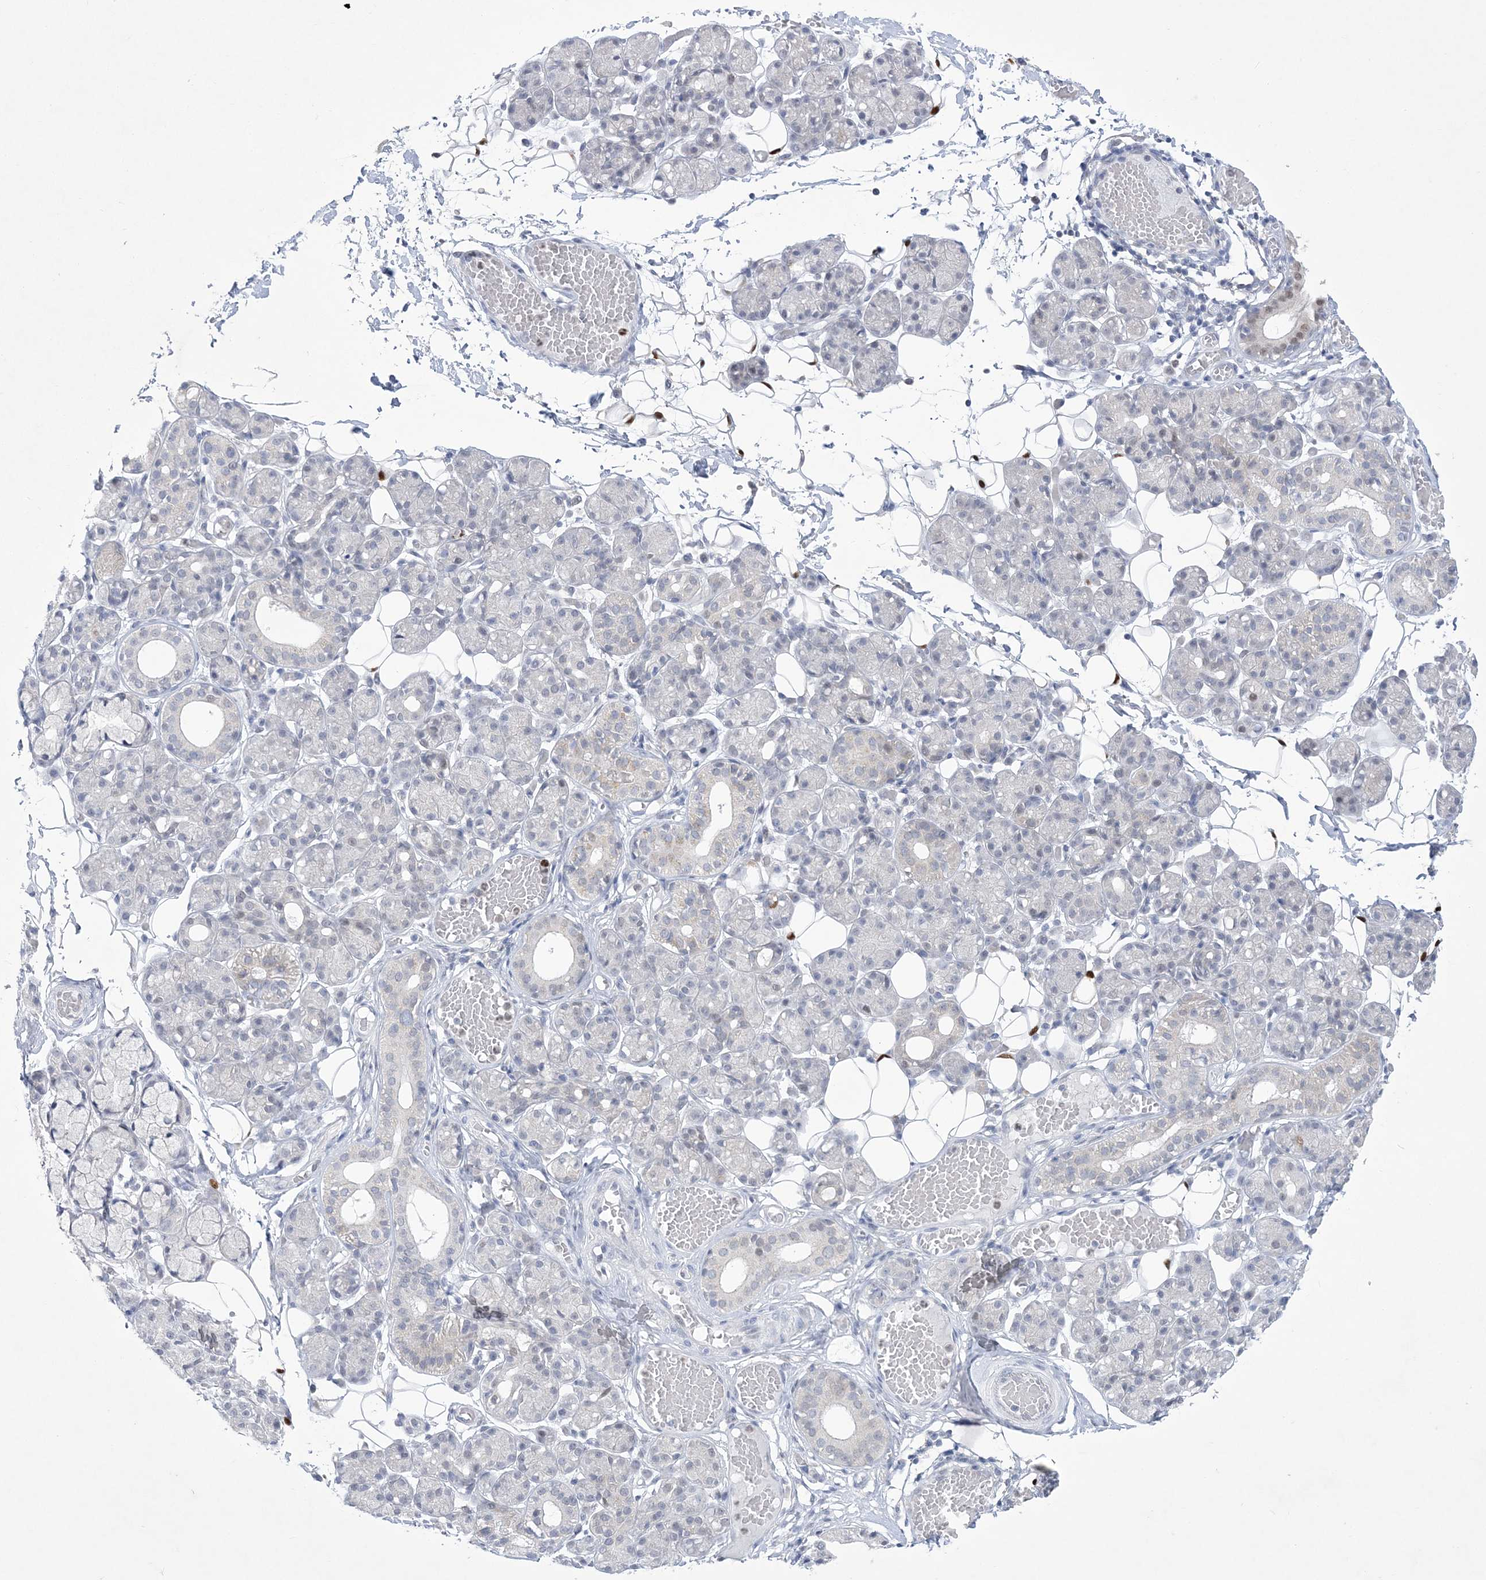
{"staining": {"intensity": "negative", "quantity": "none", "location": "none"}, "tissue": "salivary gland", "cell_type": "Glandular cells", "image_type": "normal", "snomed": [{"axis": "morphology", "description": "Normal tissue, NOS"}, {"axis": "topography", "description": "Salivary gland"}], "caption": "A high-resolution image shows immunohistochemistry (IHC) staining of benign salivary gland, which shows no significant staining in glandular cells. (DAB immunohistochemistry visualized using brightfield microscopy, high magnification).", "gene": "WDR27", "patient": {"sex": "male", "age": 63}}